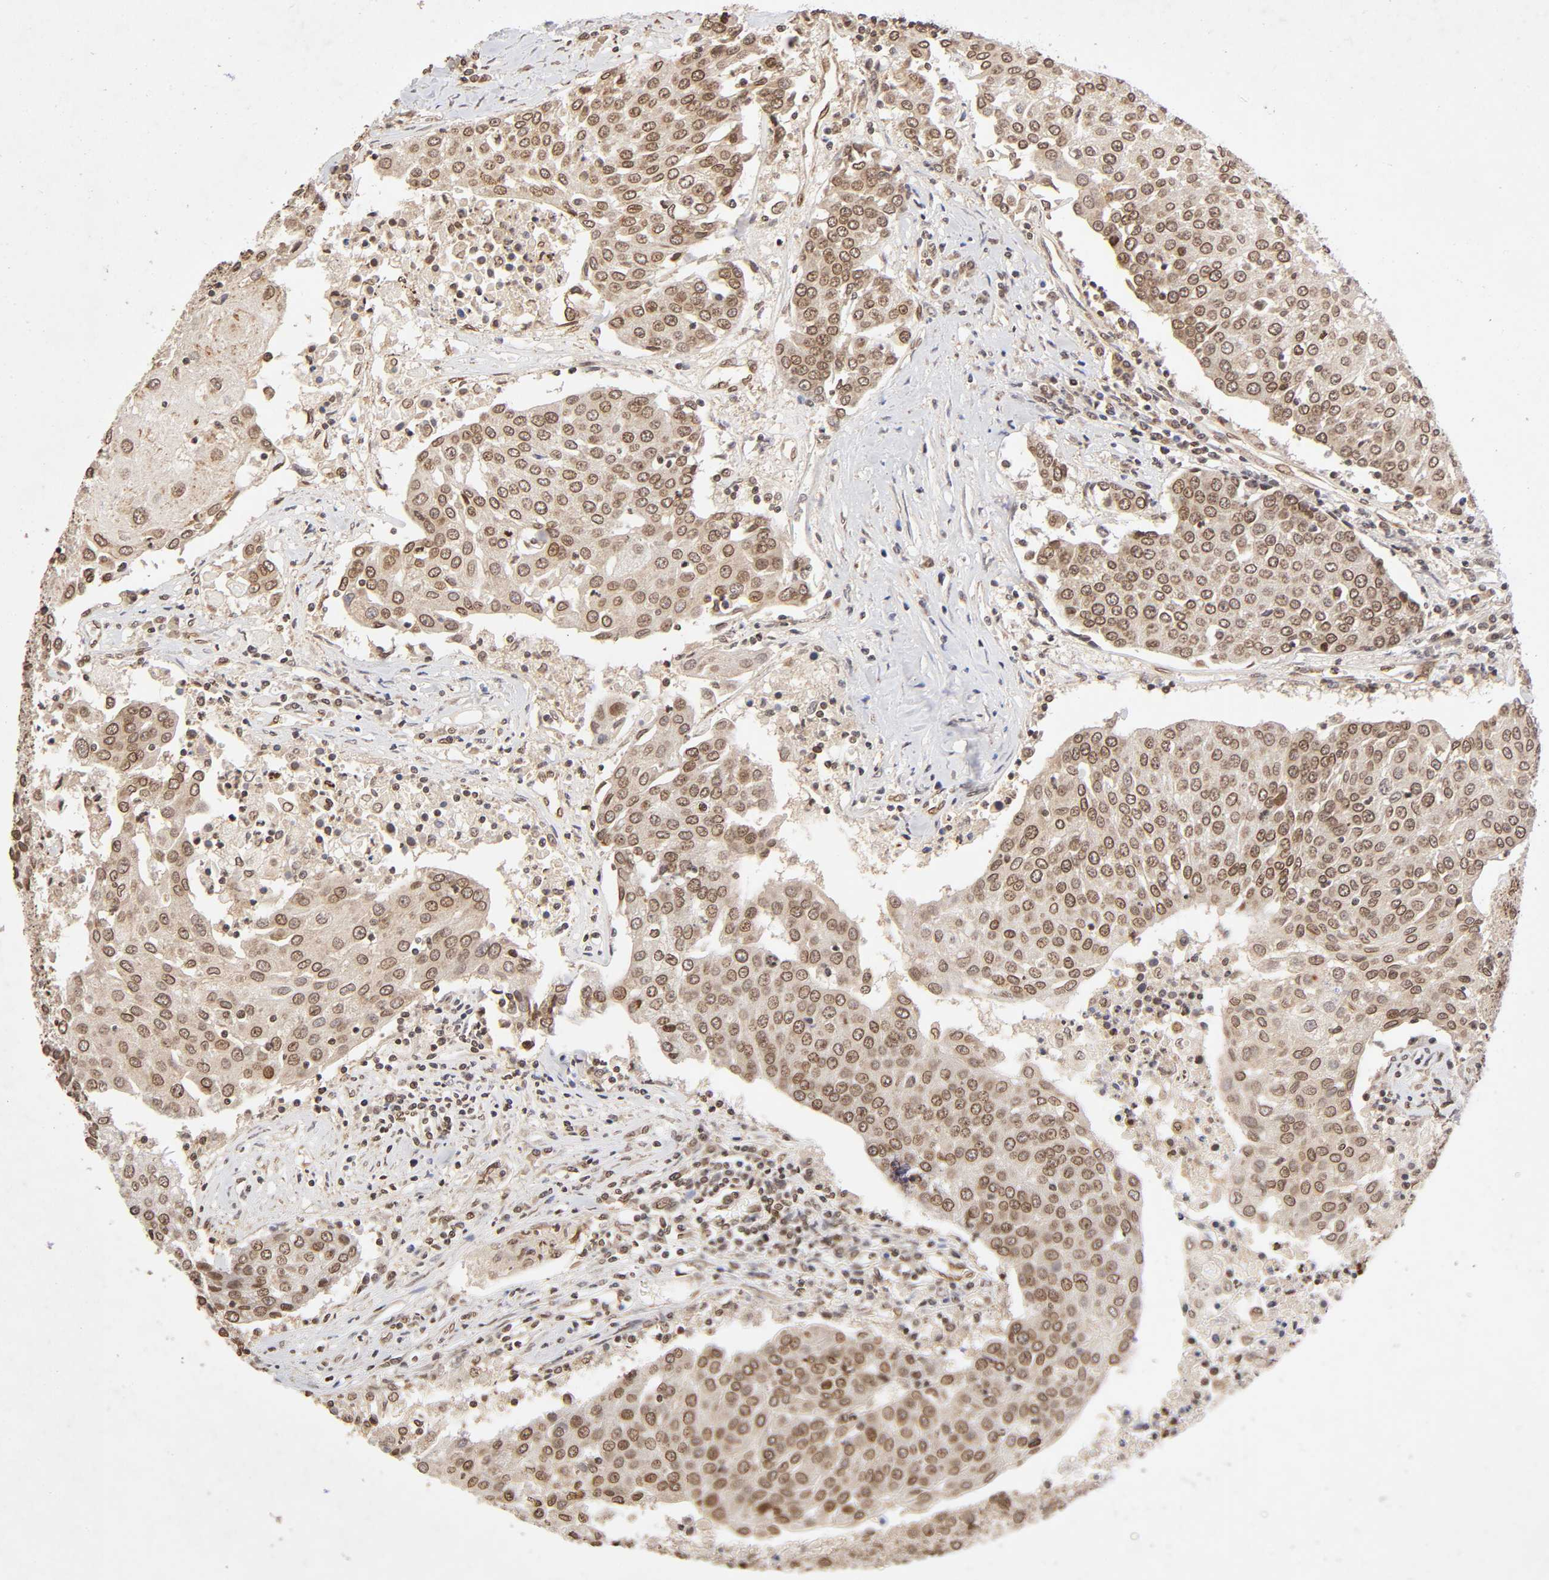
{"staining": {"intensity": "moderate", "quantity": ">75%", "location": "cytoplasmic/membranous,nuclear"}, "tissue": "urothelial cancer", "cell_type": "Tumor cells", "image_type": "cancer", "snomed": [{"axis": "morphology", "description": "Urothelial carcinoma, High grade"}, {"axis": "topography", "description": "Urinary bladder"}], "caption": "IHC (DAB (3,3'-diaminobenzidine)) staining of urothelial cancer displays moderate cytoplasmic/membranous and nuclear protein positivity in approximately >75% of tumor cells. (IHC, brightfield microscopy, high magnification).", "gene": "MLLT6", "patient": {"sex": "female", "age": 85}}